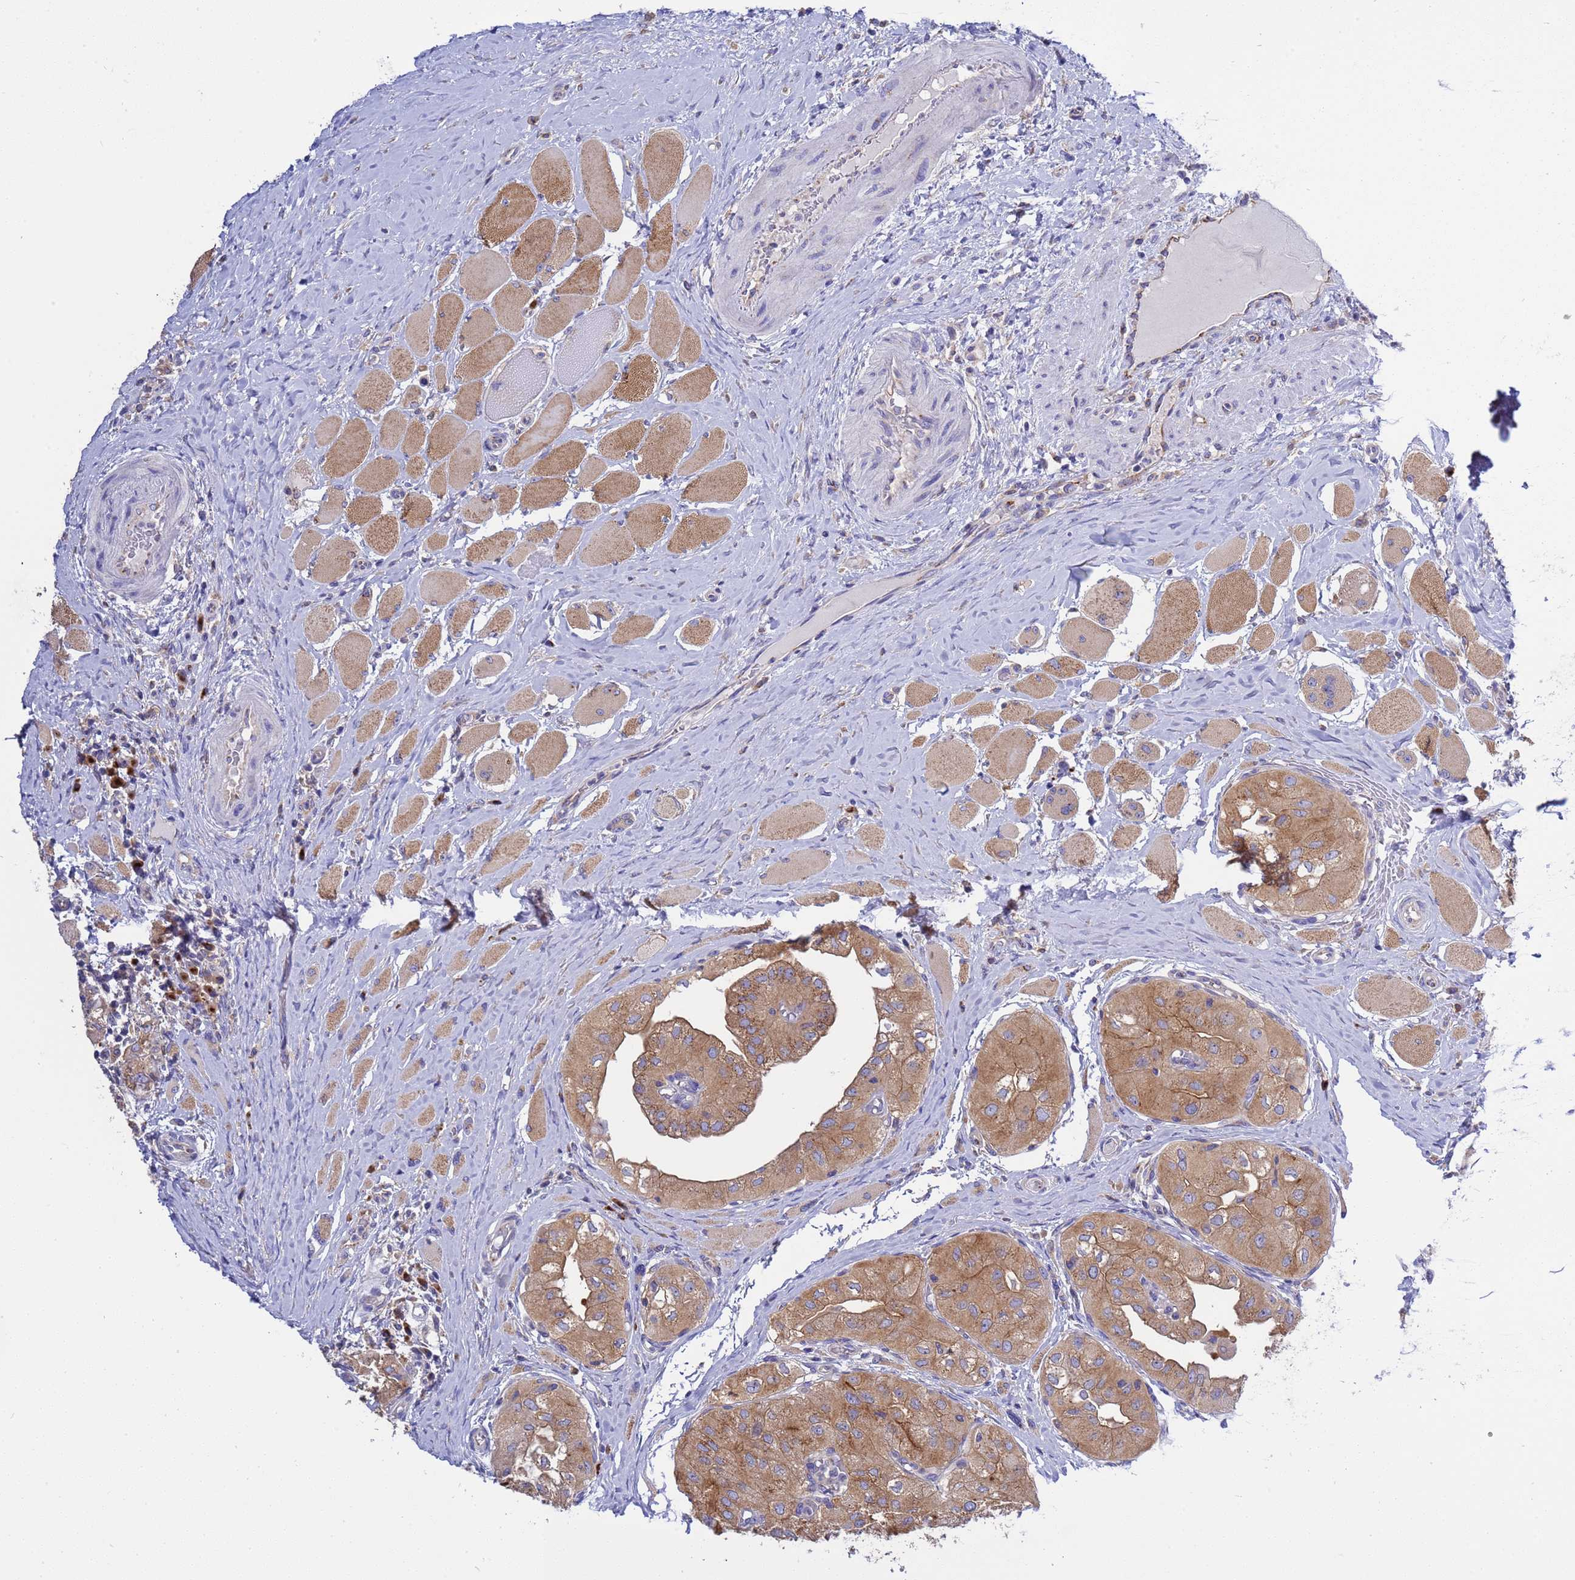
{"staining": {"intensity": "moderate", "quantity": ">75%", "location": "cytoplasmic/membranous"}, "tissue": "thyroid cancer", "cell_type": "Tumor cells", "image_type": "cancer", "snomed": [{"axis": "morphology", "description": "Papillary adenocarcinoma, NOS"}, {"axis": "topography", "description": "Thyroid gland"}], "caption": "This histopathology image demonstrates IHC staining of human thyroid cancer (papillary adenocarcinoma), with medium moderate cytoplasmic/membranous positivity in about >75% of tumor cells.", "gene": "ANAPC1", "patient": {"sex": "female", "age": 59}}